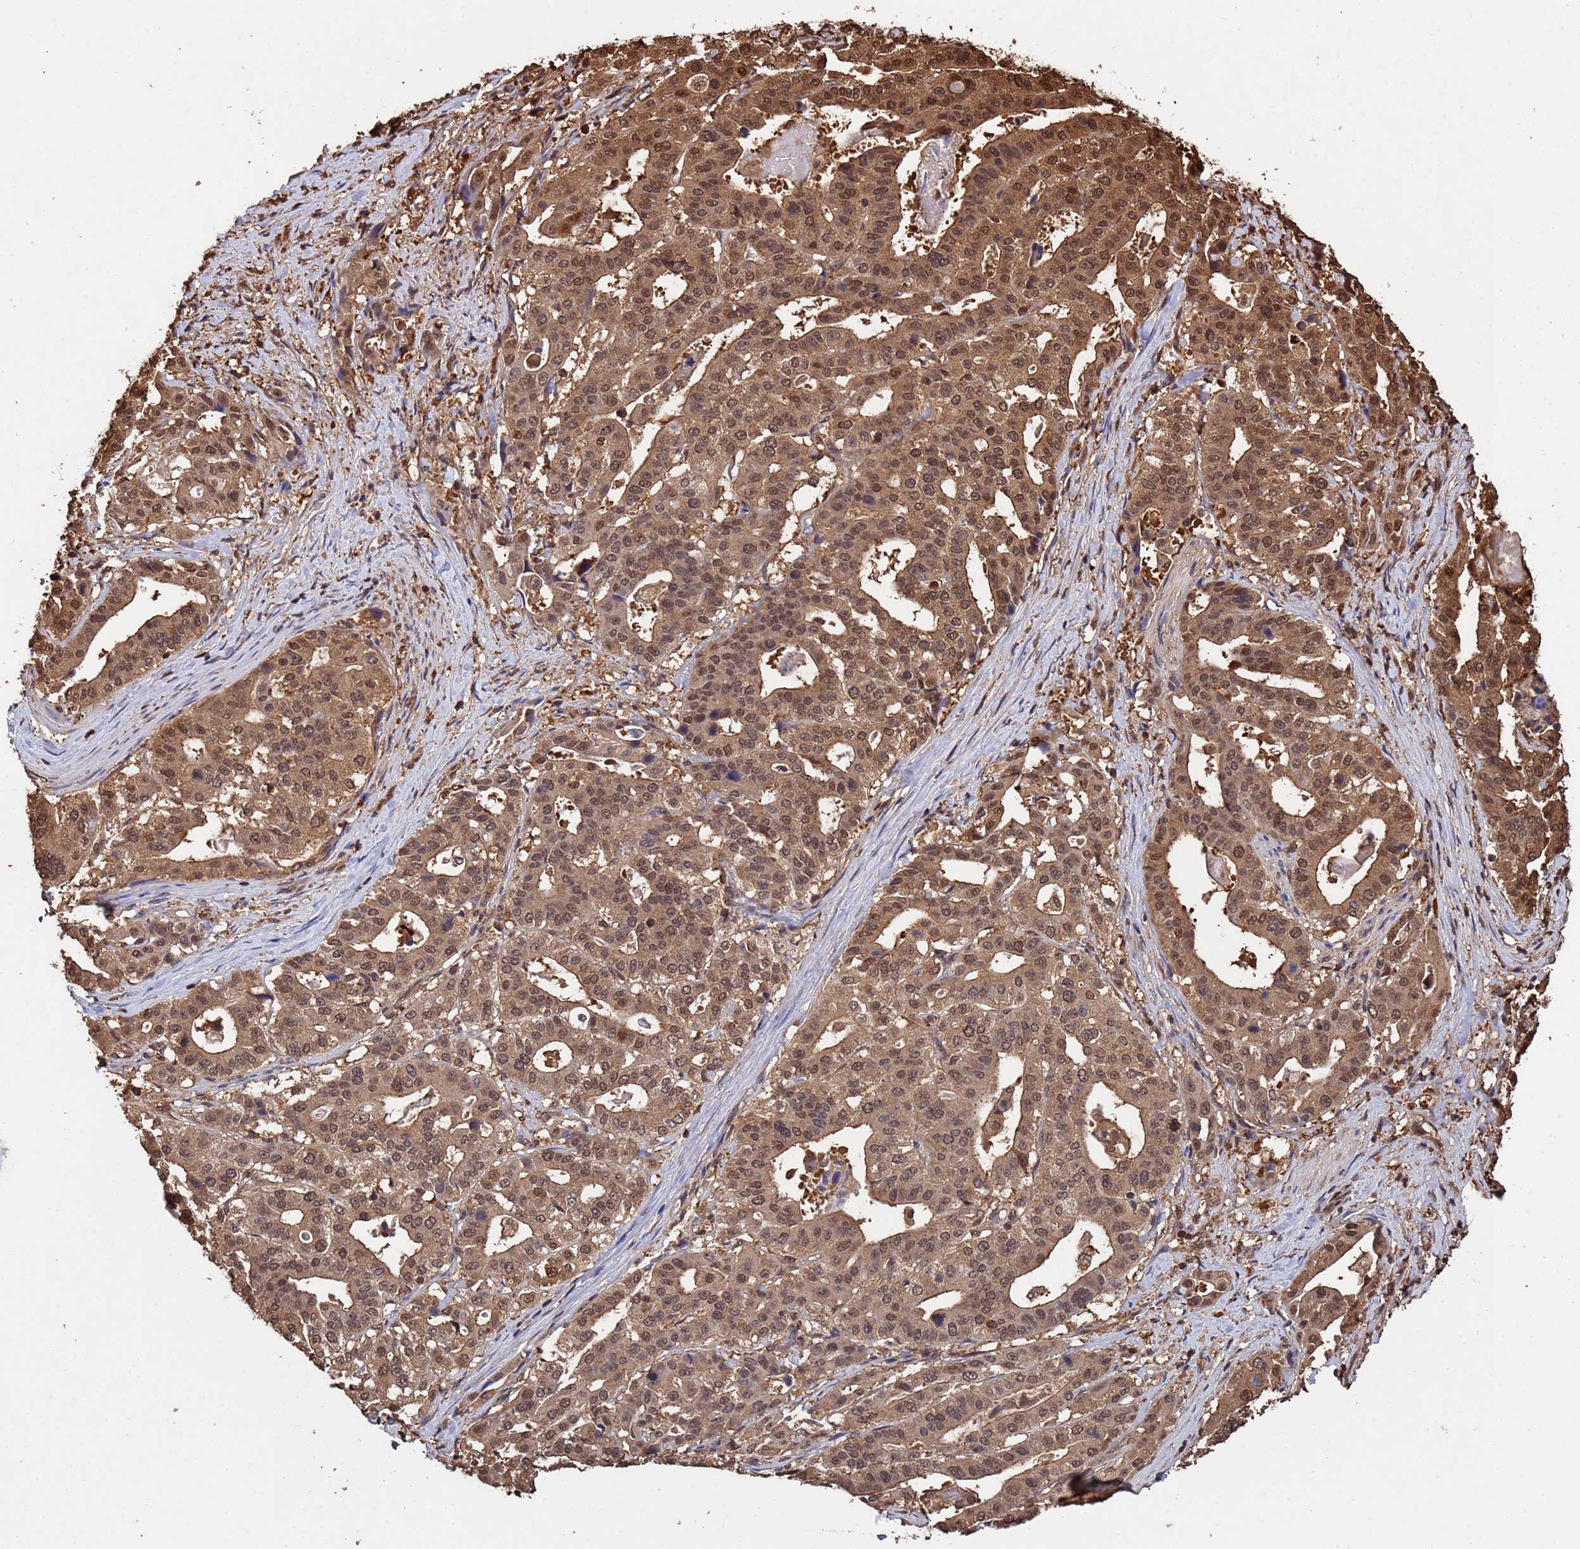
{"staining": {"intensity": "moderate", "quantity": ">75%", "location": "cytoplasmic/membranous,nuclear"}, "tissue": "stomach cancer", "cell_type": "Tumor cells", "image_type": "cancer", "snomed": [{"axis": "morphology", "description": "Adenocarcinoma, NOS"}, {"axis": "topography", "description": "Stomach"}], "caption": "About >75% of tumor cells in stomach adenocarcinoma show moderate cytoplasmic/membranous and nuclear protein expression as visualized by brown immunohistochemical staining.", "gene": "SUMO4", "patient": {"sex": "male", "age": 48}}